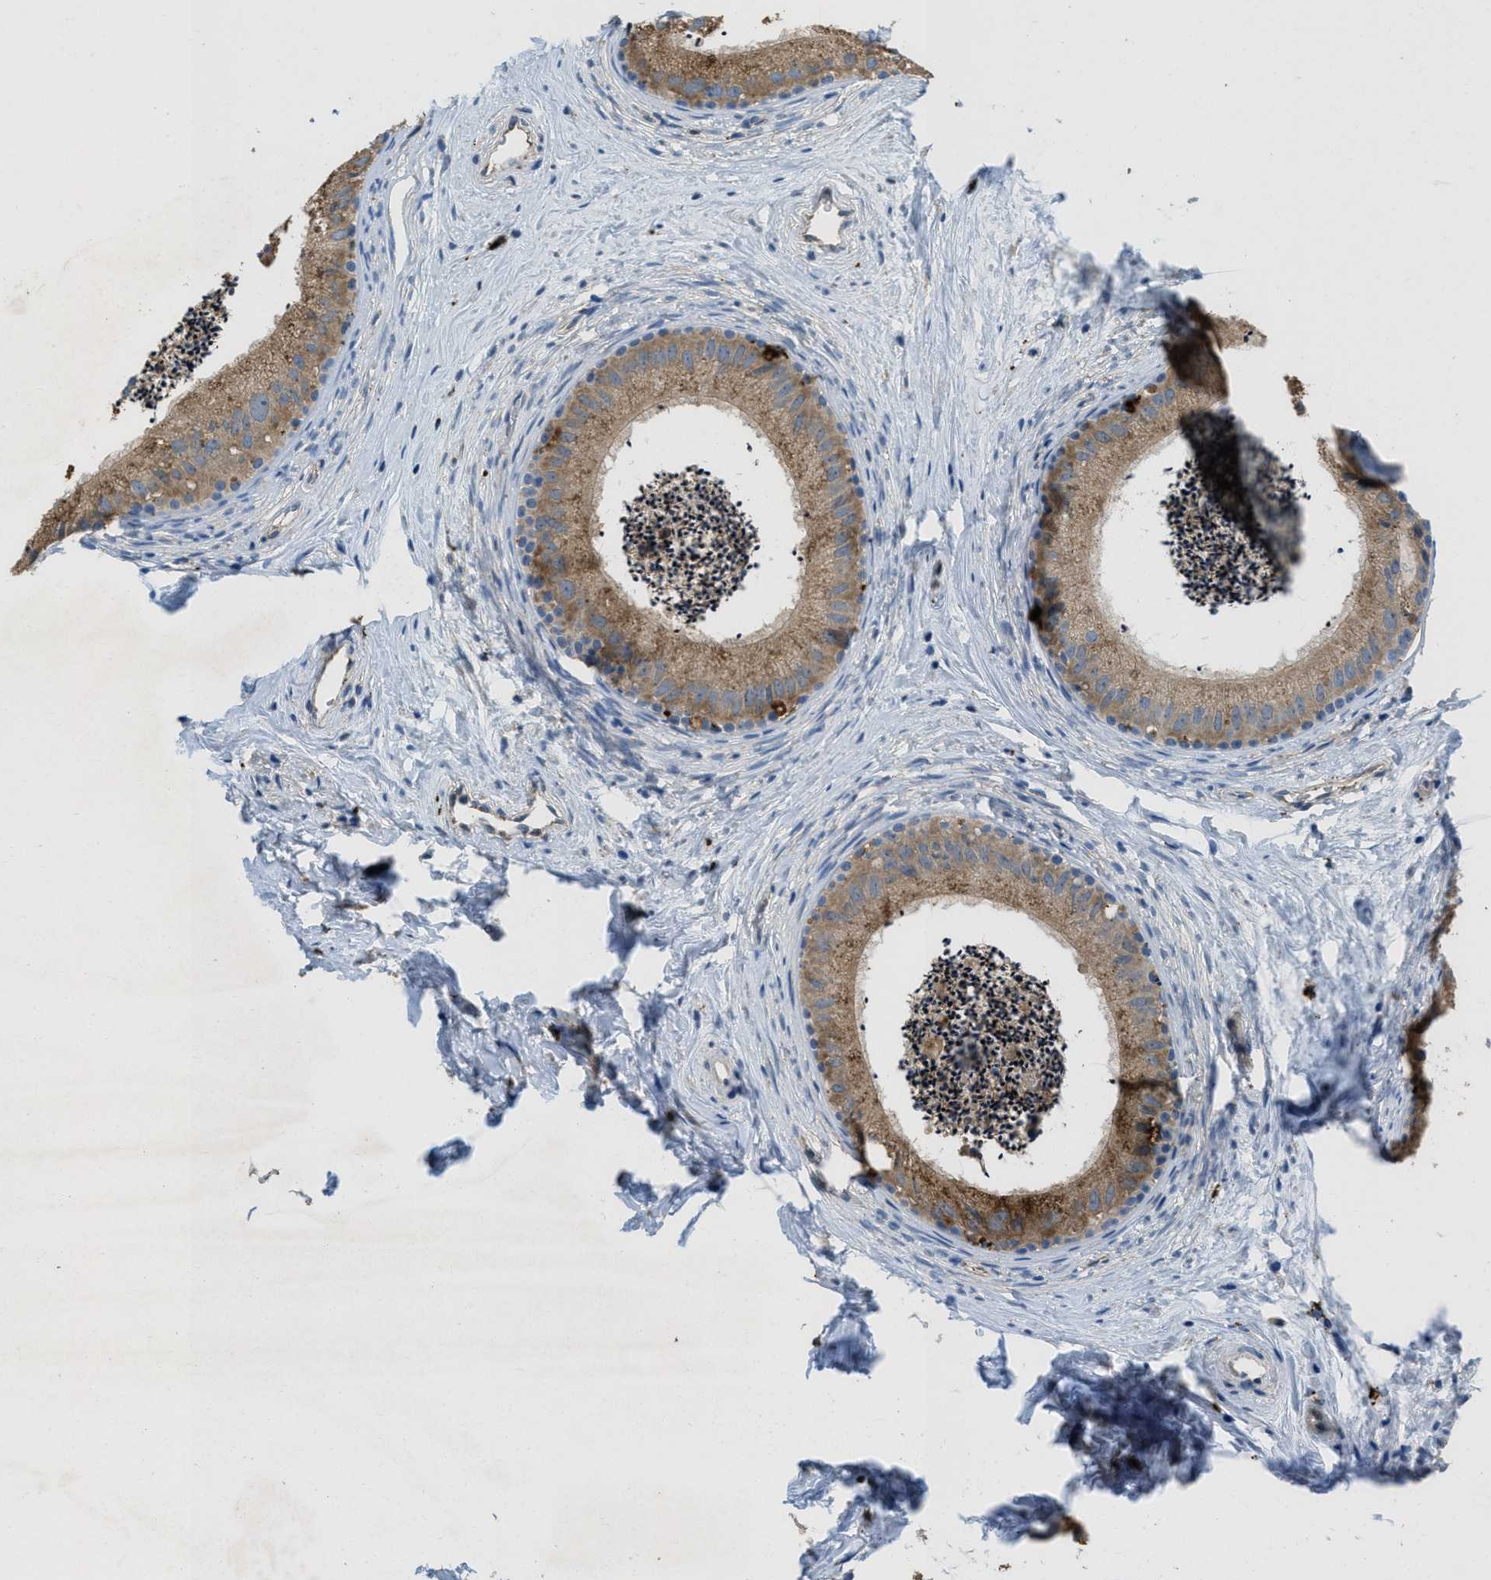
{"staining": {"intensity": "moderate", "quantity": ">75%", "location": "cytoplasmic/membranous"}, "tissue": "epididymis", "cell_type": "Glandular cells", "image_type": "normal", "snomed": [{"axis": "morphology", "description": "Normal tissue, NOS"}, {"axis": "topography", "description": "Epididymis"}], "caption": "High-magnification brightfield microscopy of normal epididymis stained with DAB (3,3'-diaminobenzidine) (brown) and counterstained with hematoxylin (blue). glandular cells exhibit moderate cytoplasmic/membranous positivity is seen in about>75% of cells.", "gene": "BMPR2", "patient": {"sex": "male", "age": 56}}